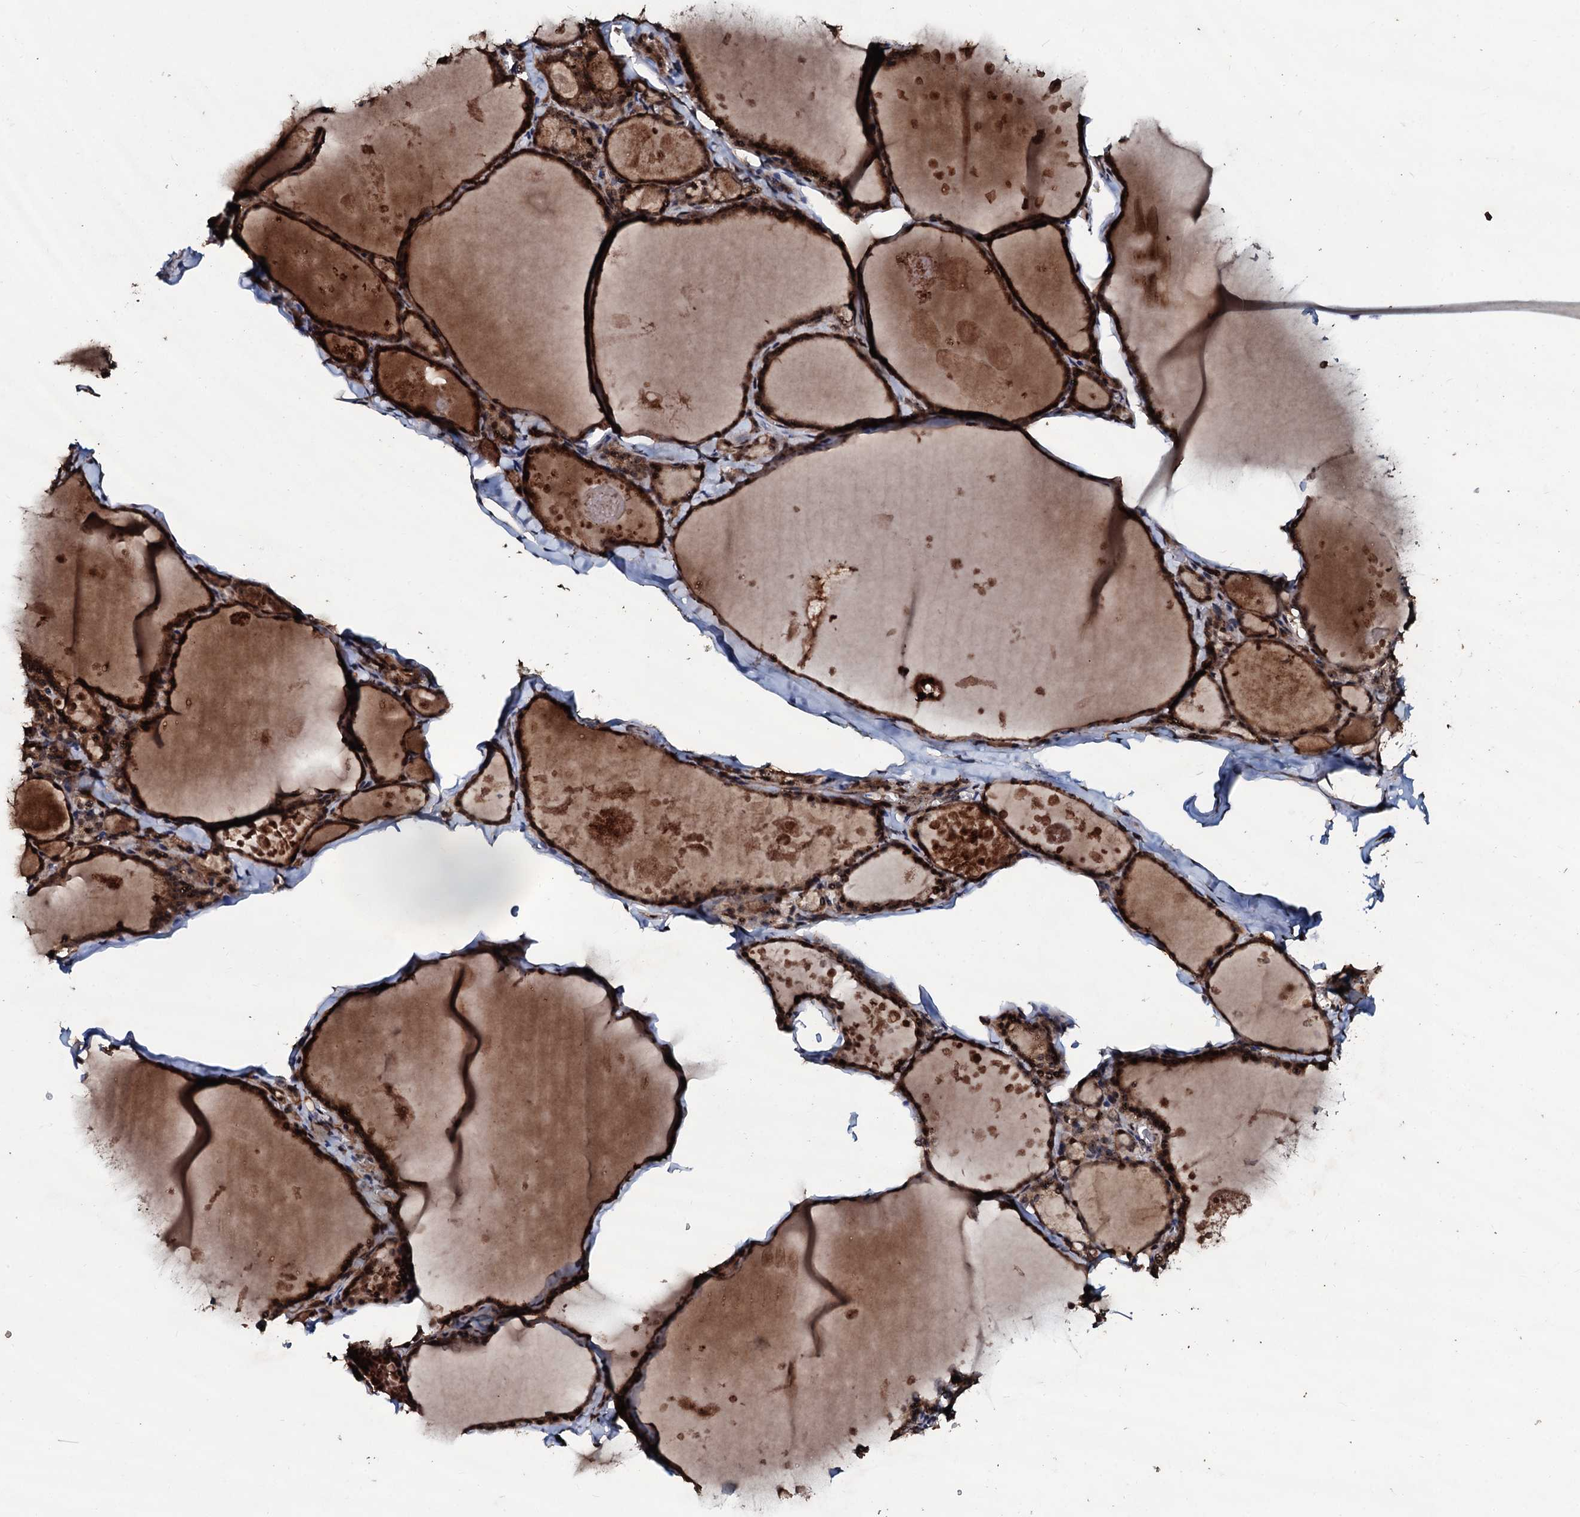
{"staining": {"intensity": "strong", "quantity": ">75%", "location": "cytoplasmic/membranous,nuclear"}, "tissue": "thyroid gland", "cell_type": "Glandular cells", "image_type": "normal", "snomed": [{"axis": "morphology", "description": "Normal tissue, NOS"}, {"axis": "topography", "description": "Thyroid gland"}], "caption": "Human thyroid gland stained with a brown dye shows strong cytoplasmic/membranous,nuclear positive positivity in about >75% of glandular cells.", "gene": "SUPT7L", "patient": {"sex": "male", "age": 56}}